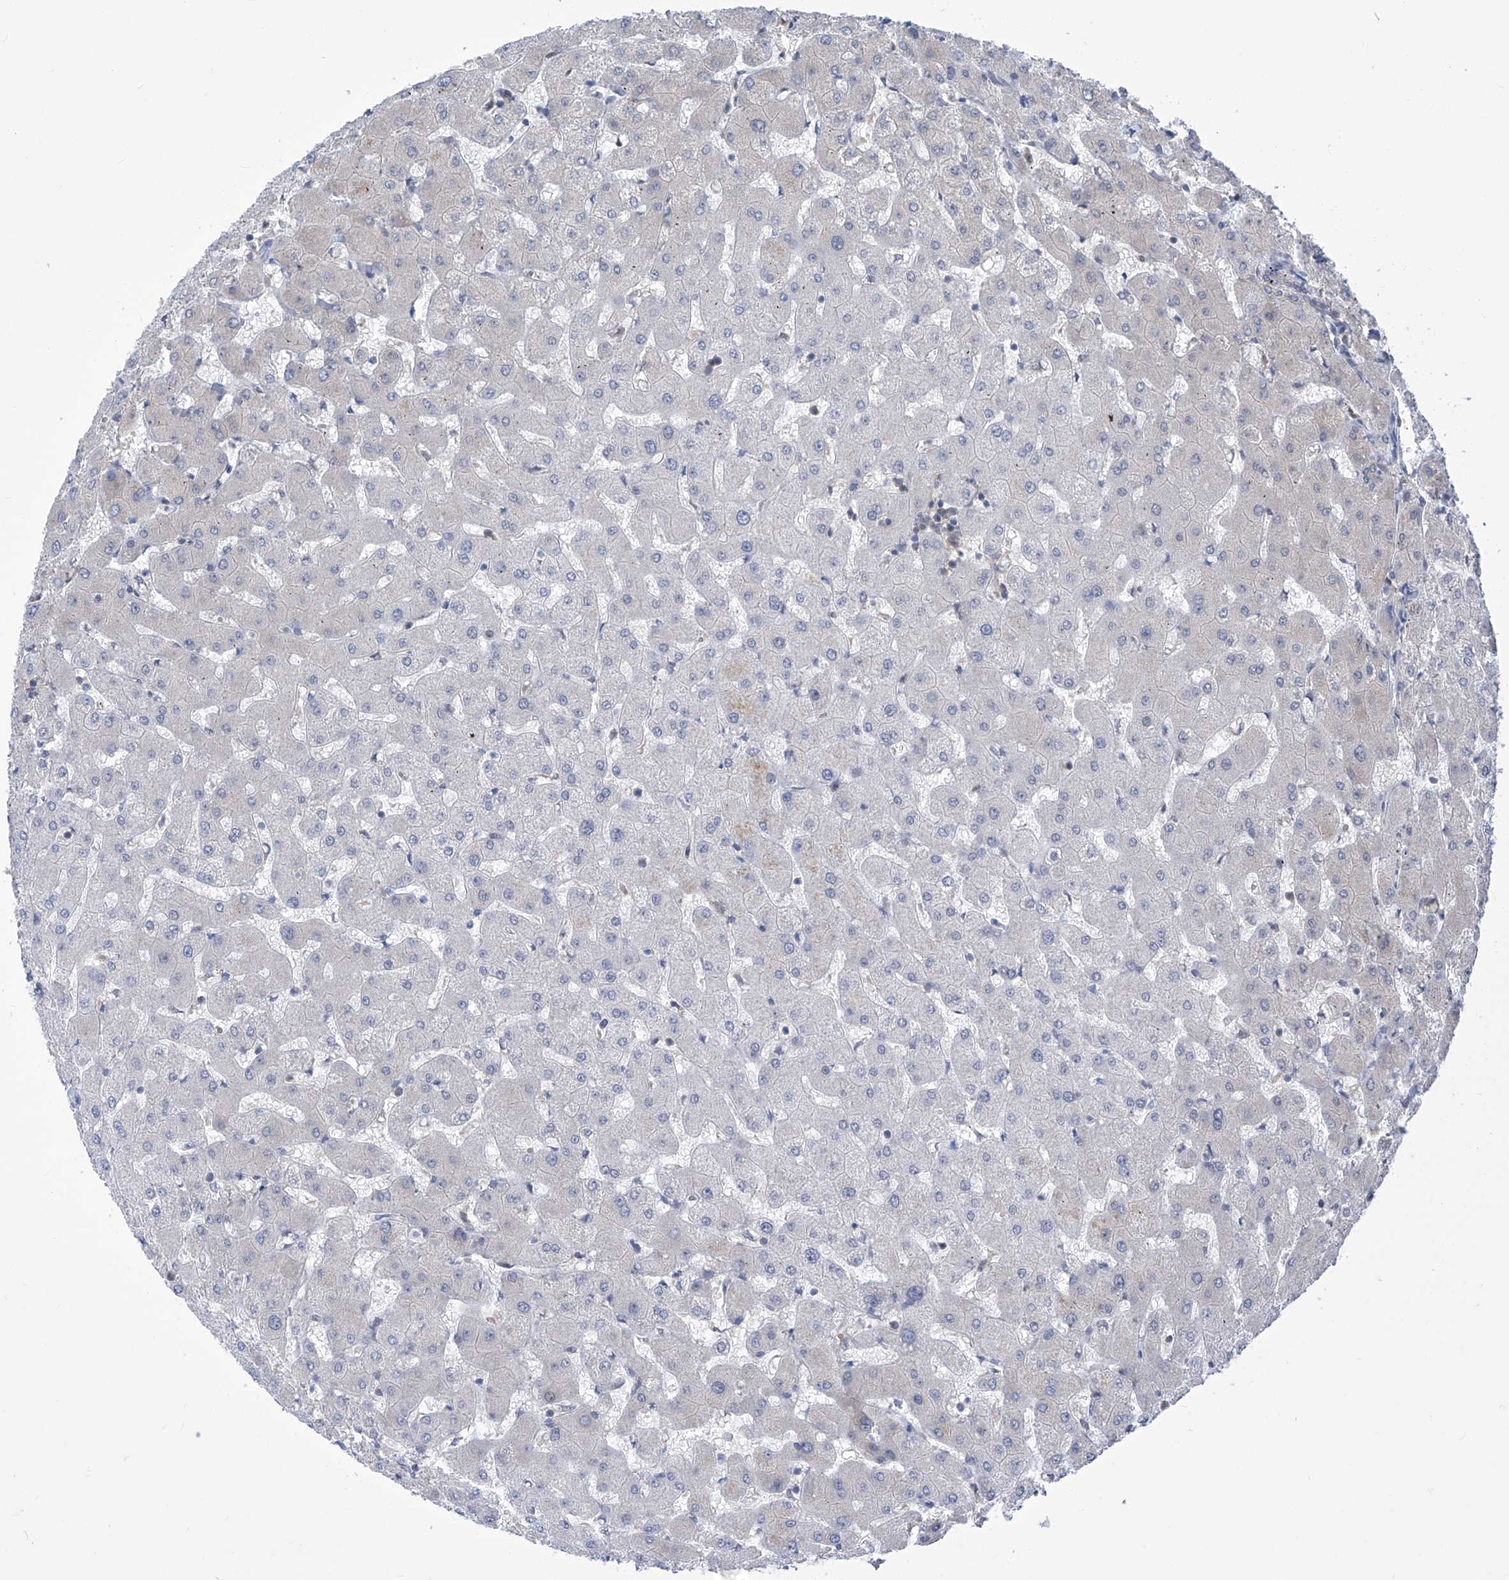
{"staining": {"intensity": "negative", "quantity": "none", "location": "none"}, "tissue": "liver", "cell_type": "Cholangiocytes", "image_type": "normal", "snomed": [{"axis": "morphology", "description": "Normal tissue, NOS"}, {"axis": "topography", "description": "Liver"}], "caption": "High power microscopy photomicrograph of an immunohistochemistry (IHC) histopathology image of unremarkable liver, revealing no significant positivity in cholangiocytes.", "gene": "EIF3M", "patient": {"sex": "female", "age": 63}}